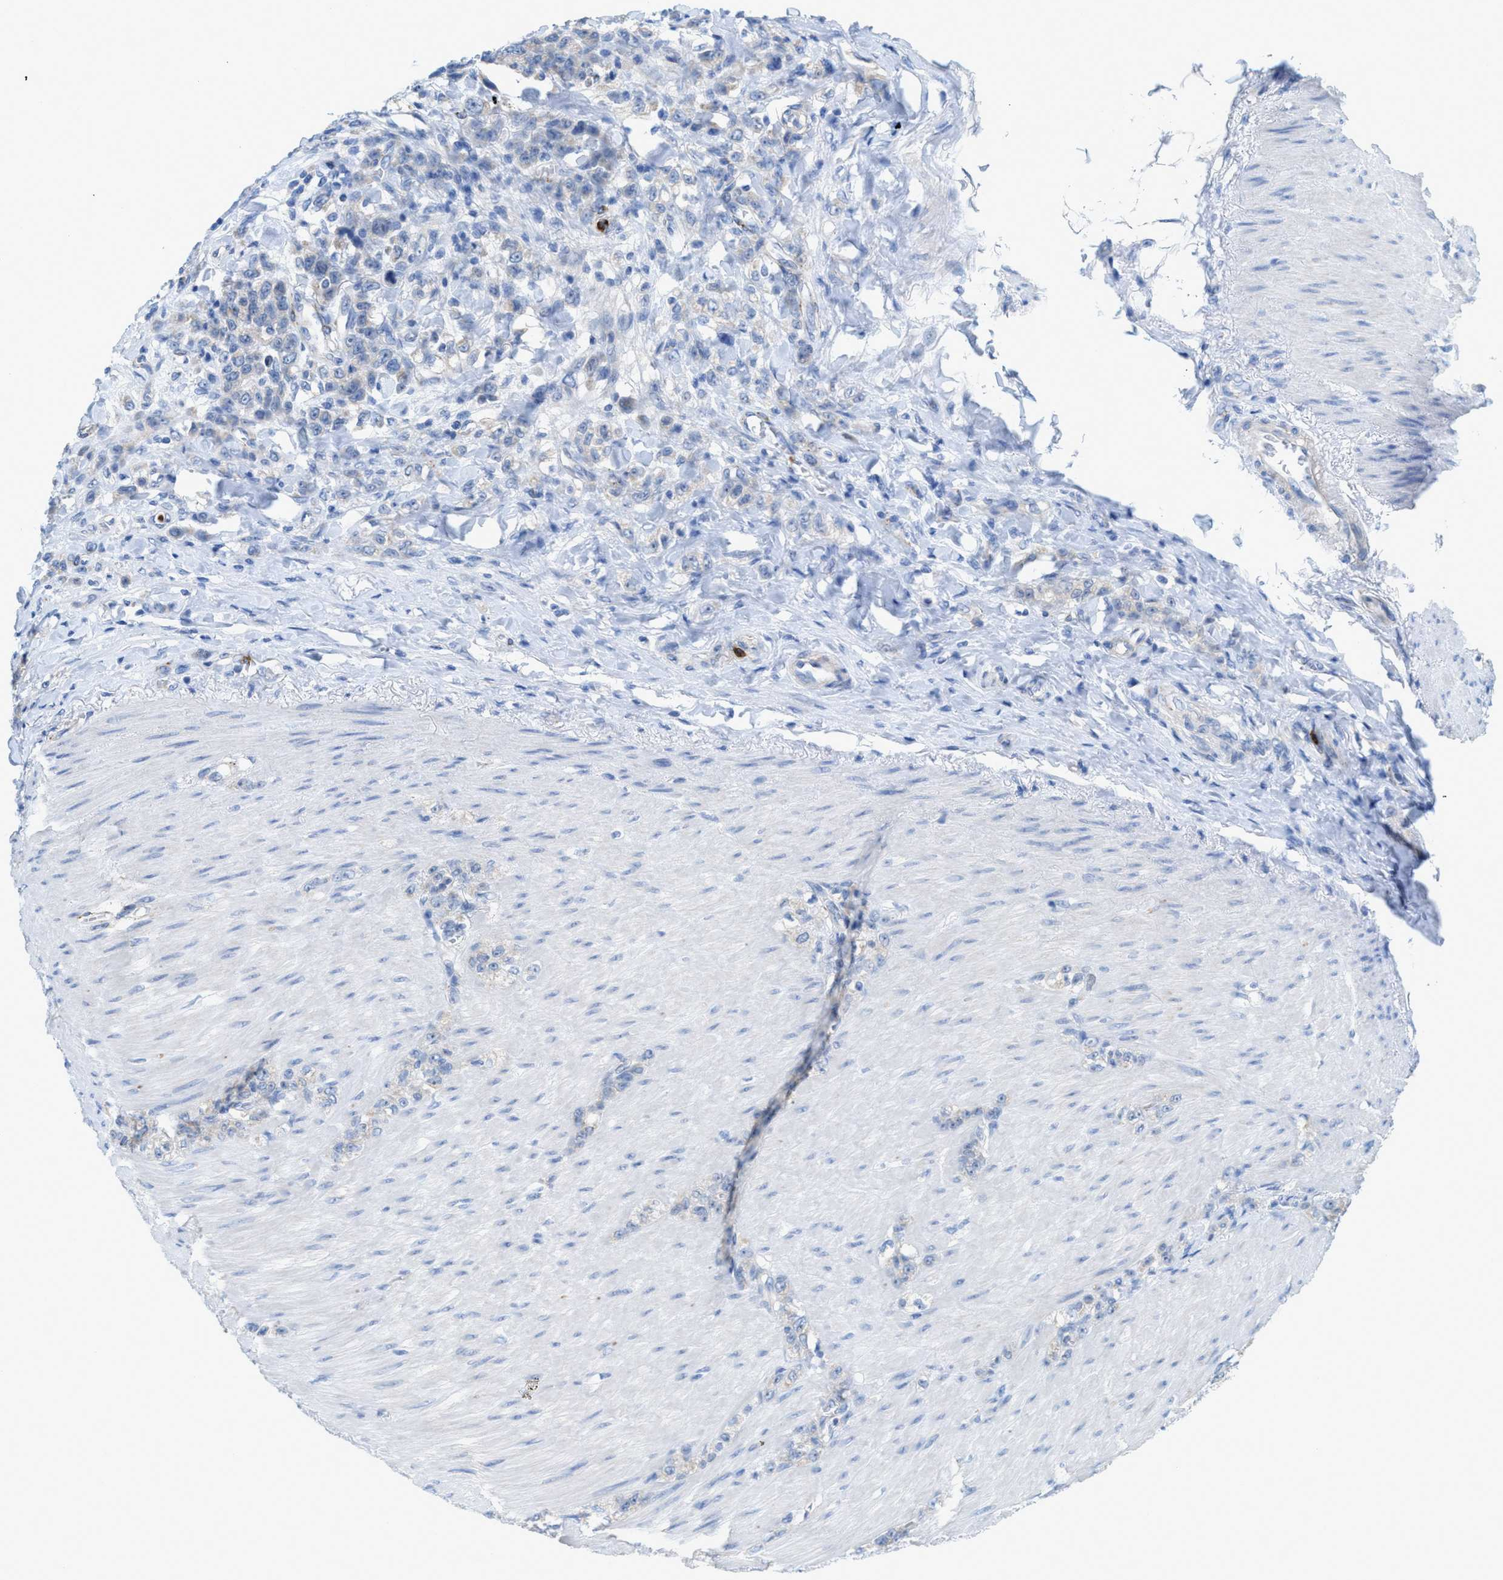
{"staining": {"intensity": "negative", "quantity": "none", "location": "none"}, "tissue": "stomach cancer", "cell_type": "Tumor cells", "image_type": "cancer", "snomed": [{"axis": "morphology", "description": "Normal tissue, NOS"}, {"axis": "morphology", "description": "Adenocarcinoma, NOS"}, {"axis": "topography", "description": "Stomach"}], "caption": "Immunohistochemistry histopathology image of neoplastic tissue: stomach adenocarcinoma stained with DAB displays no significant protein staining in tumor cells. (Brightfield microscopy of DAB (3,3'-diaminobenzidine) immunohistochemistry (IHC) at high magnification).", "gene": "CMTM1", "patient": {"sex": "male", "age": 82}}